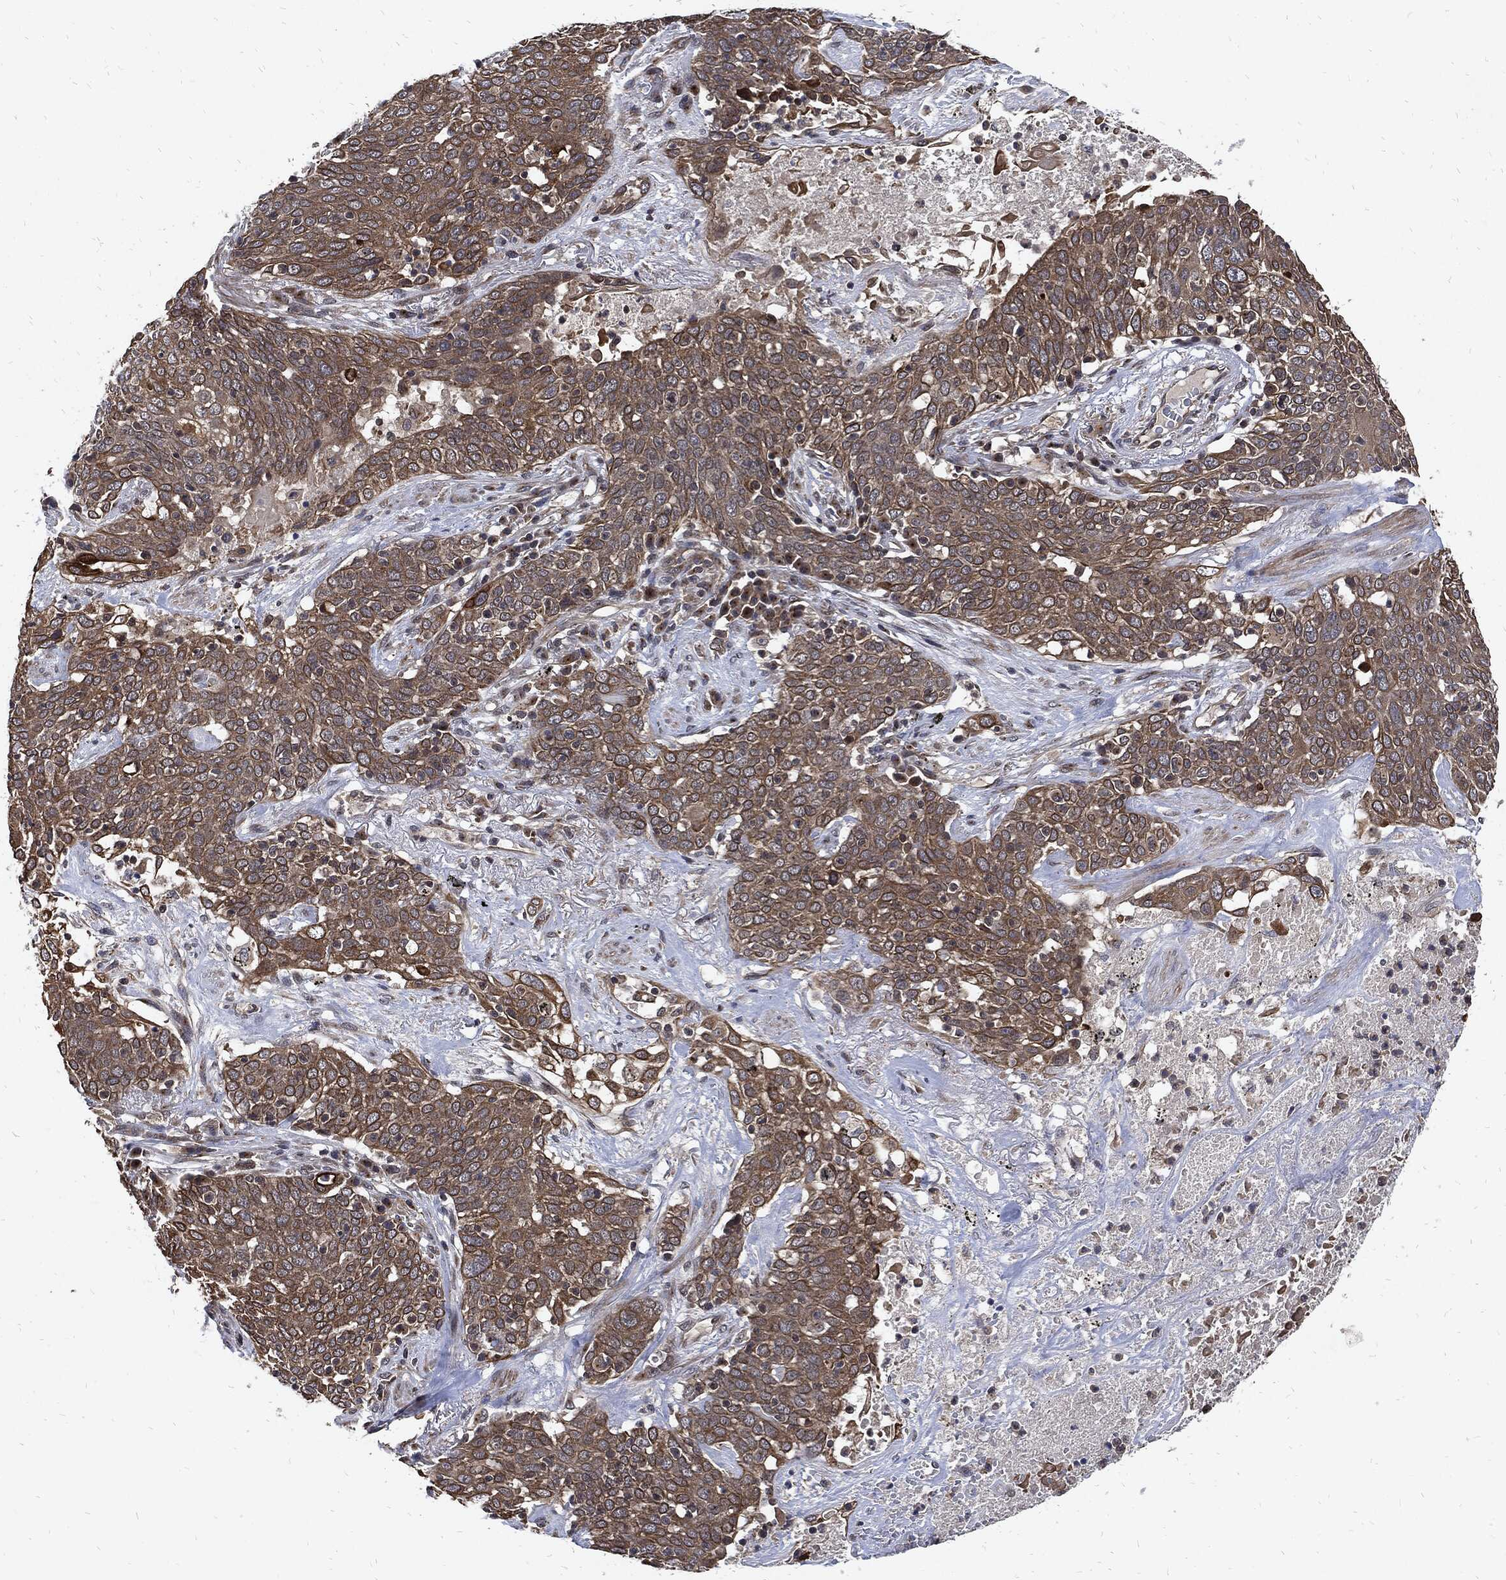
{"staining": {"intensity": "strong", "quantity": "25%-75%", "location": "cytoplasmic/membranous"}, "tissue": "lung cancer", "cell_type": "Tumor cells", "image_type": "cancer", "snomed": [{"axis": "morphology", "description": "Squamous cell carcinoma, NOS"}, {"axis": "topography", "description": "Lung"}], "caption": "Approximately 25%-75% of tumor cells in human squamous cell carcinoma (lung) reveal strong cytoplasmic/membranous protein positivity as visualized by brown immunohistochemical staining.", "gene": "DCTN1", "patient": {"sex": "male", "age": 82}}